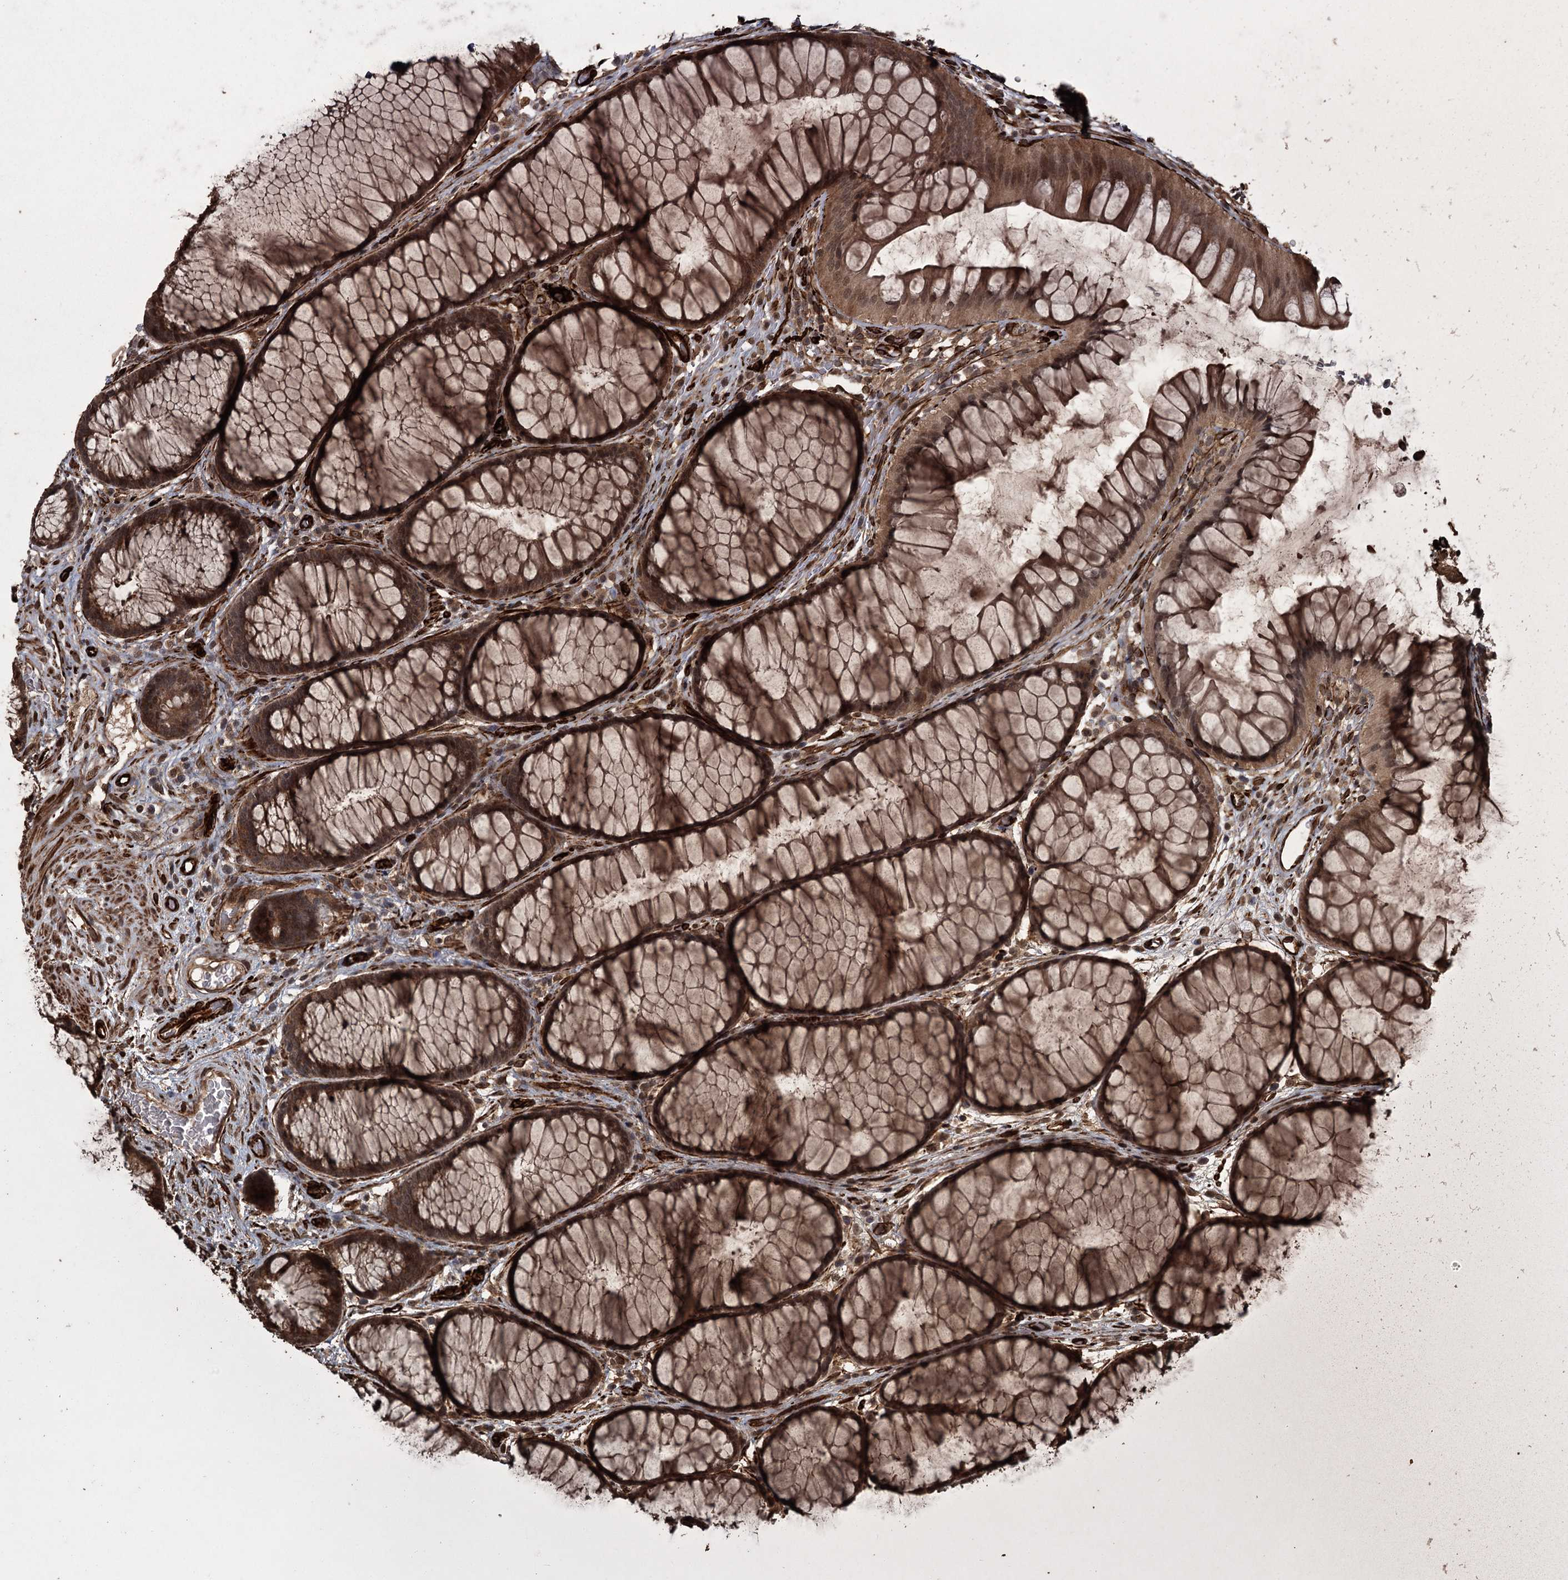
{"staining": {"intensity": "strong", "quantity": ">75%", "location": "cytoplasmic/membranous"}, "tissue": "colon", "cell_type": "Endothelial cells", "image_type": "normal", "snomed": [{"axis": "morphology", "description": "Normal tissue, NOS"}, {"axis": "topography", "description": "Colon"}], "caption": "Approximately >75% of endothelial cells in normal colon display strong cytoplasmic/membranous protein positivity as visualized by brown immunohistochemical staining.", "gene": "RPAP3", "patient": {"sex": "female", "age": 82}}